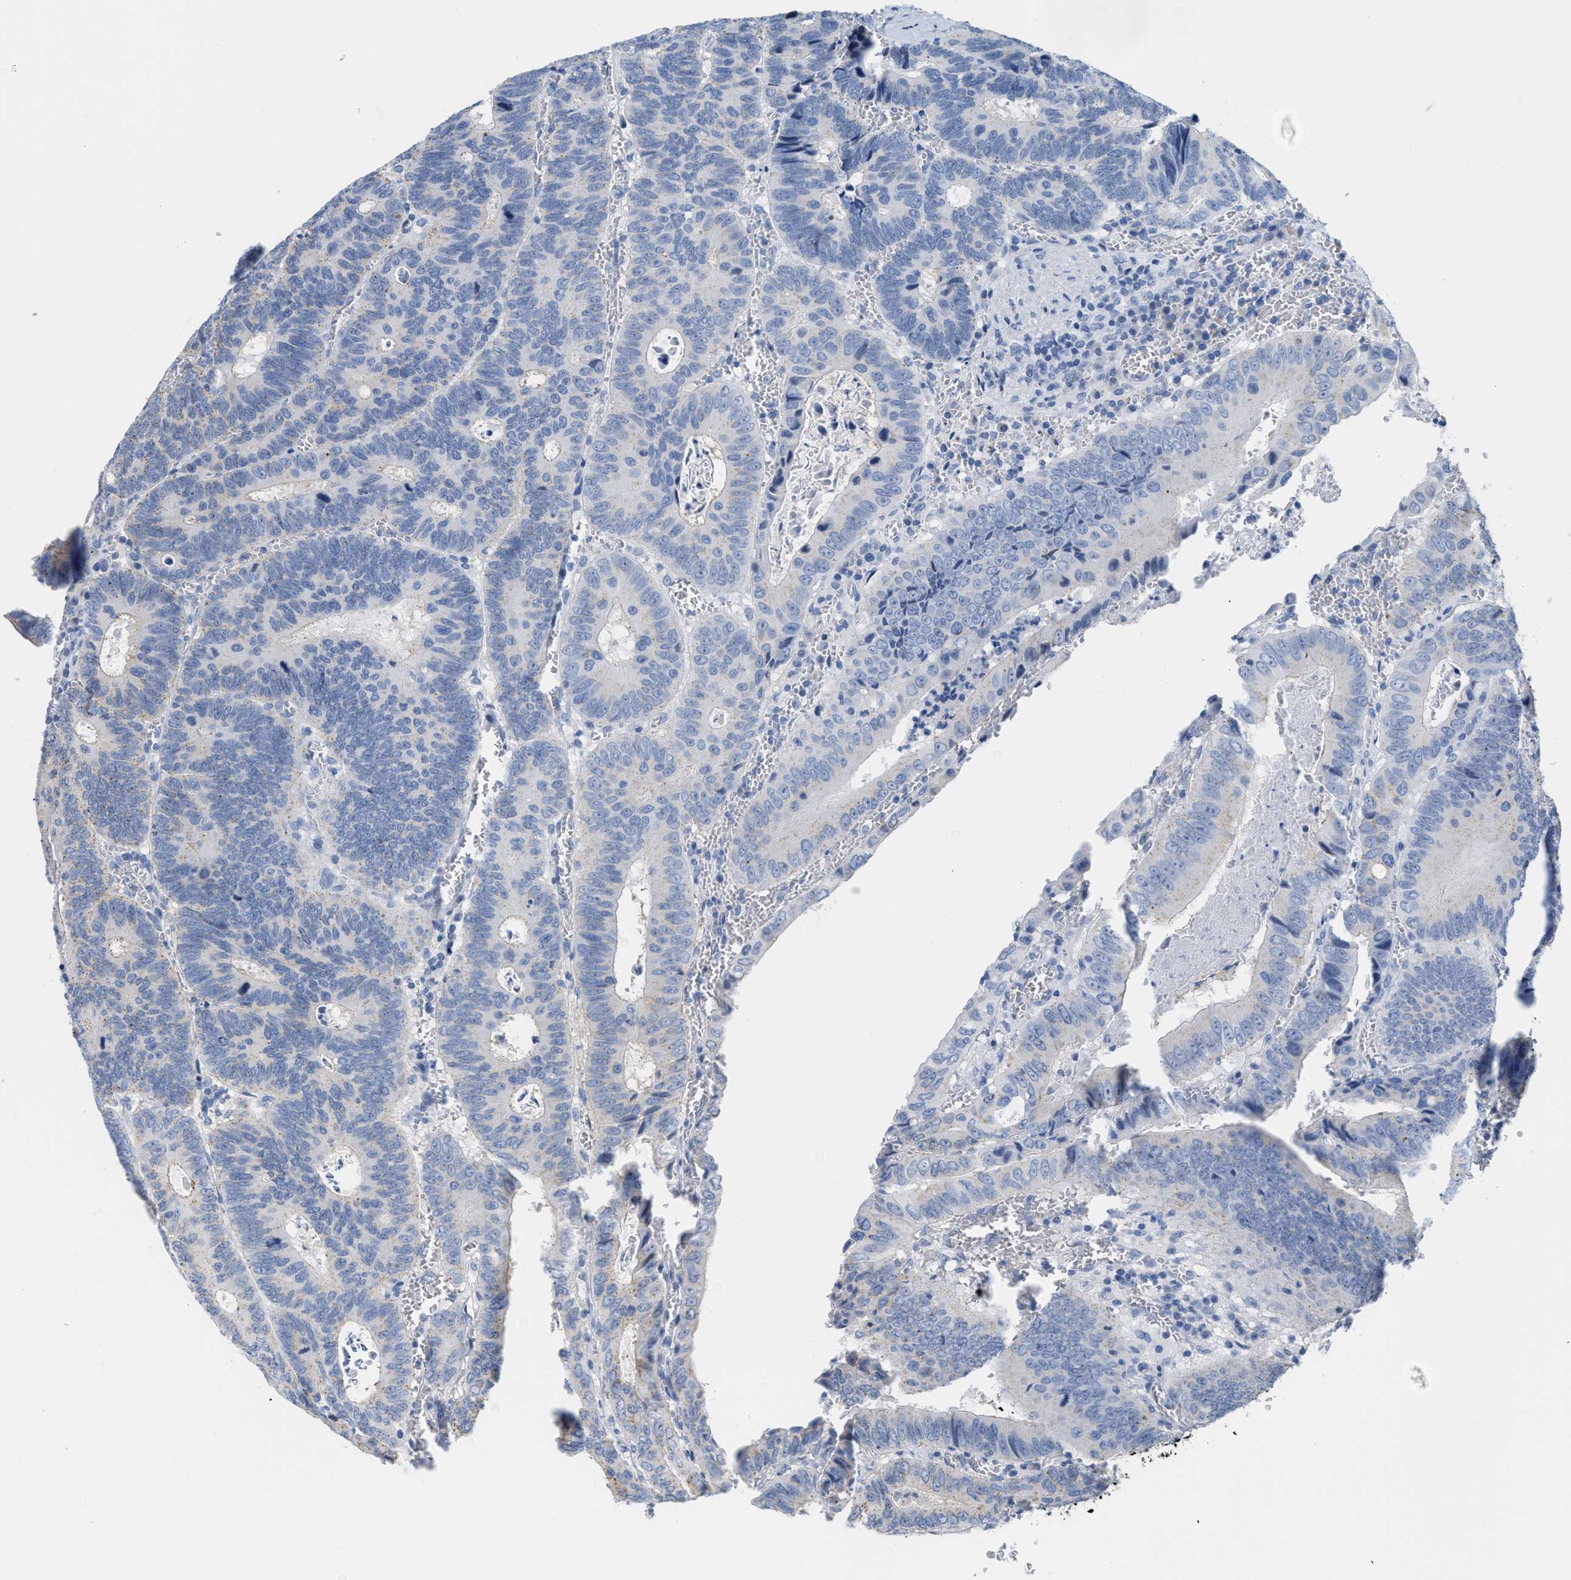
{"staining": {"intensity": "negative", "quantity": "none", "location": "none"}, "tissue": "colorectal cancer", "cell_type": "Tumor cells", "image_type": "cancer", "snomed": [{"axis": "morphology", "description": "Inflammation, NOS"}, {"axis": "morphology", "description": "Adenocarcinoma, NOS"}, {"axis": "topography", "description": "Colon"}], "caption": "Immunohistochemical staining of human colorectal cancer displays no significant positivity in tumor cells.", "gene": "CRYM", "patient": {"sex": "male", "age": 72}}